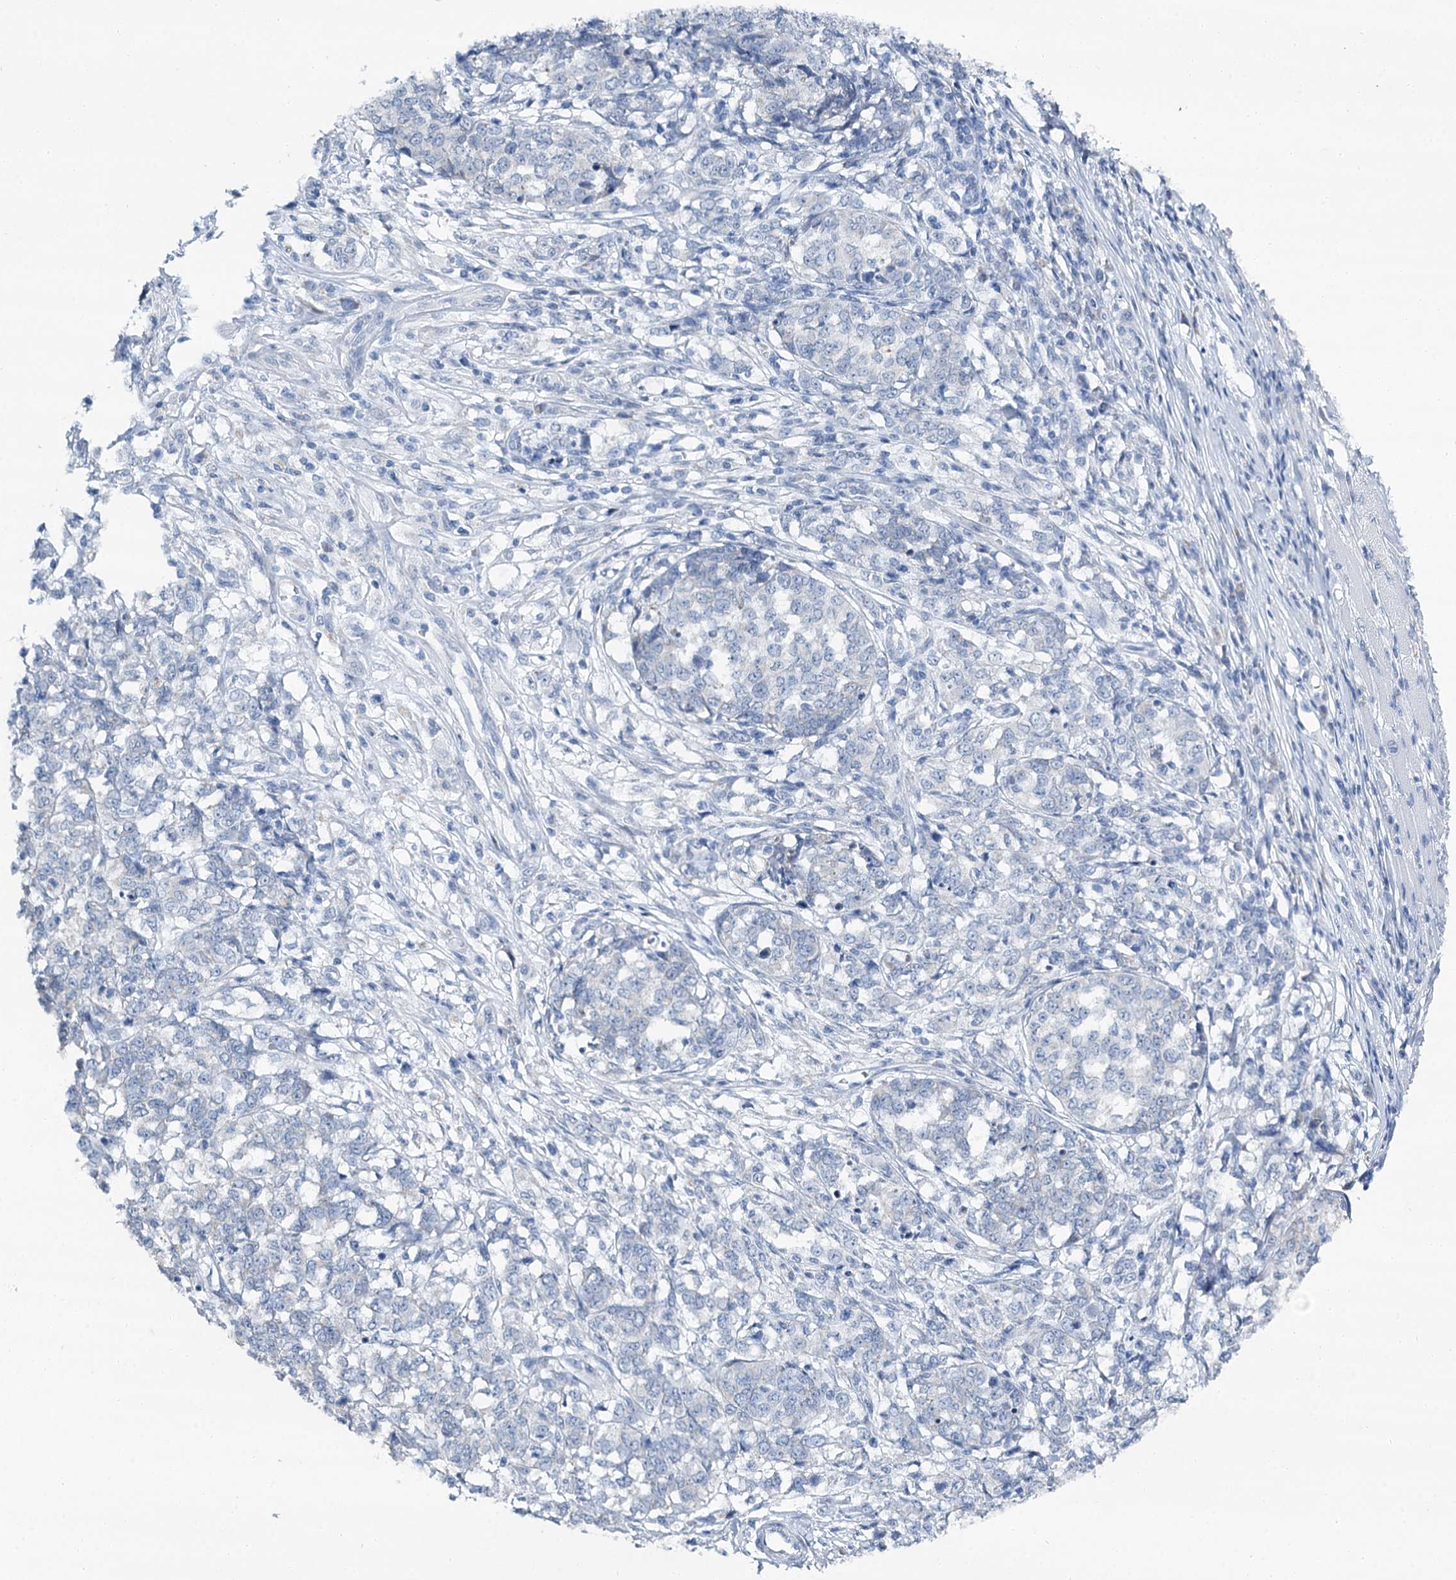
{"staining": {"intensity": "negative", "quantity": "none", "location": "none"}, "tissue": "melanoma", "cell_type": "Tumor cells", "image_type": "cancer", "snomed": [{"axis": "morphology", "description": "Malignant melanoma, NOS"}, {"axis": "topography", "description": "Skin"}], "caption": "This is a micrograph of IHC staining of melanoma, which shows no positivity in tumor cells.", "gene": "SPATS2", "patient": {"sex": "female", "age": 72}}